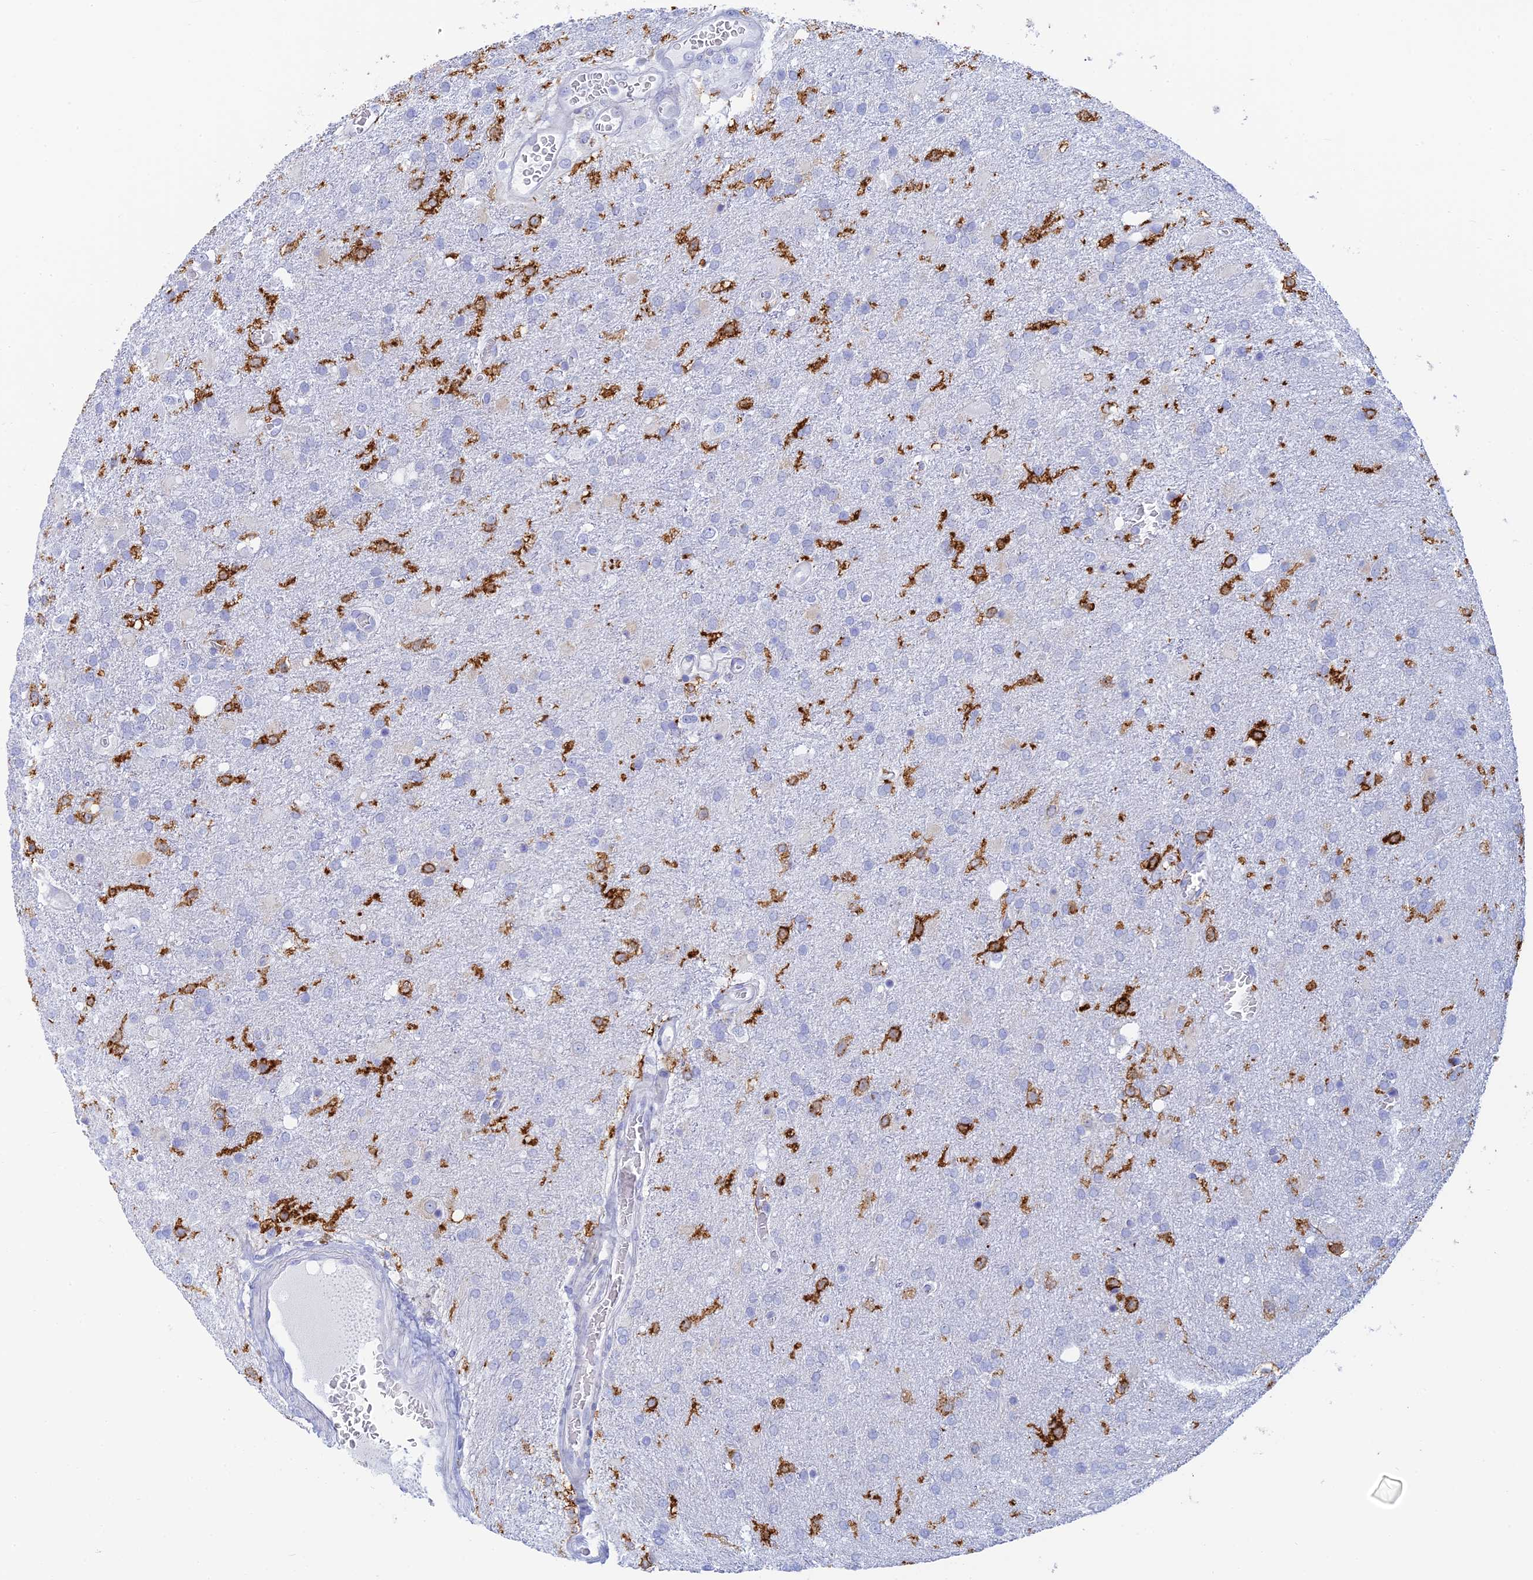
{"staining": {"intensity": "negative", "quantity": "none", "location": "none"}, "tissue": "glioma", "cell_type": "Tumor cells", "image_type": "cancer", "snomed": [{"axis": "morphology", "description": "Glioma, malignant, High grade"}, {"axis": "topography", "description": "Brain"}], "caption": "IHC of glioma demonstrates no expression in tumor cells.", "gene": "CEP152", "patient": {"sex": "female", "age": 74}}